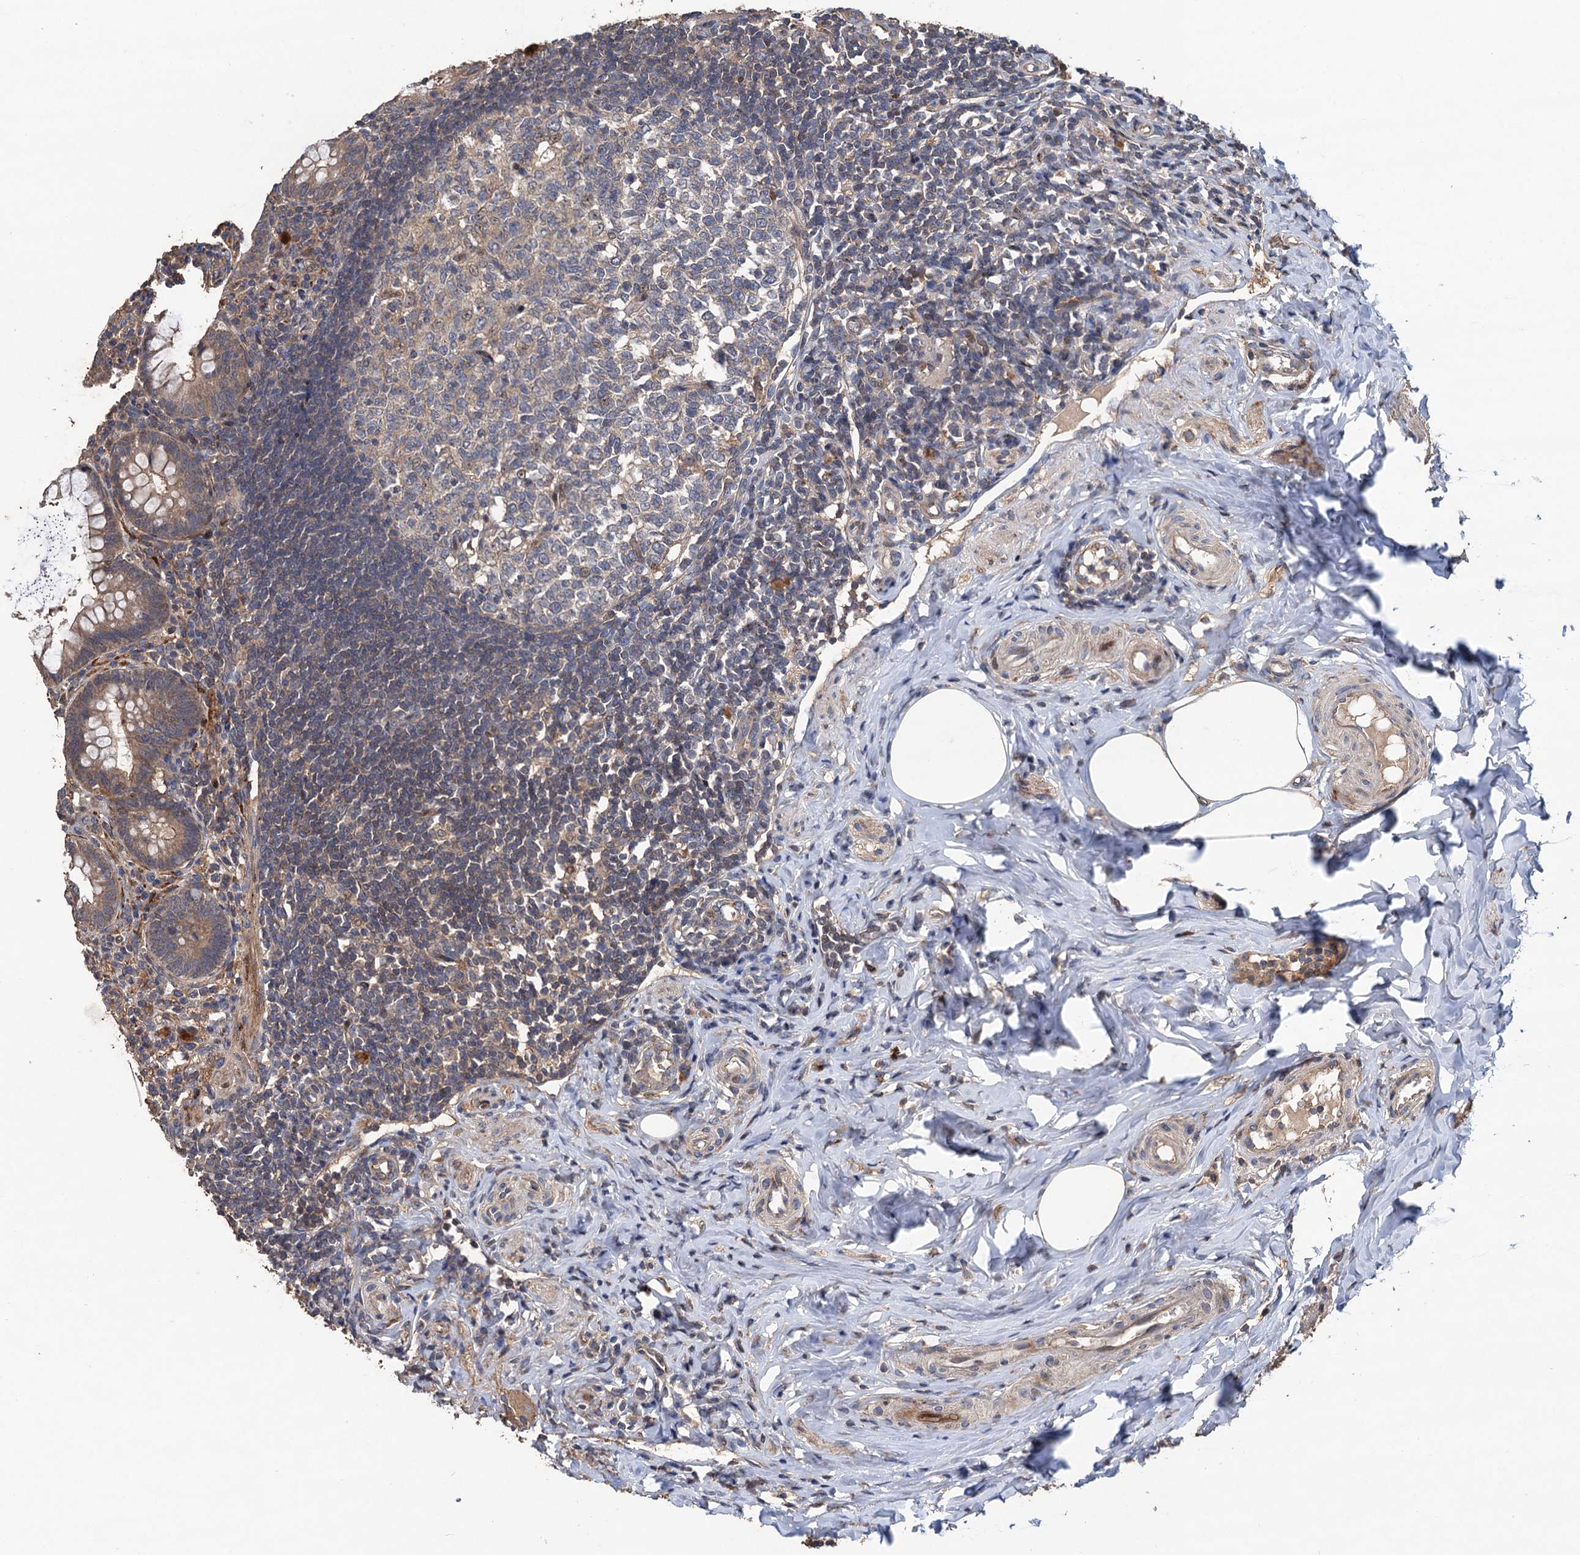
{"staining": {"intensity": "moderate", "quantity": ">75%", "location": "cytoplasmic/membranous,nuclear"}, "tissue": "appendix", "cell_type": "Glandular cells", "image_type": "normal", "snomed": [{"axis": "morphology", "description": "Normal tissue, NOS"}, {"axis": "topography", "description": "Appendix"}], "caption": "This photomicrograph displays immunohistochemistry staining of benign appendix, with medium moderate cytoplasmic/membranous,nuclear expression in approximately >75% of glandular cells.", "gene": "TMEM39B", "patient": {"sex": "female", "age": 33}}